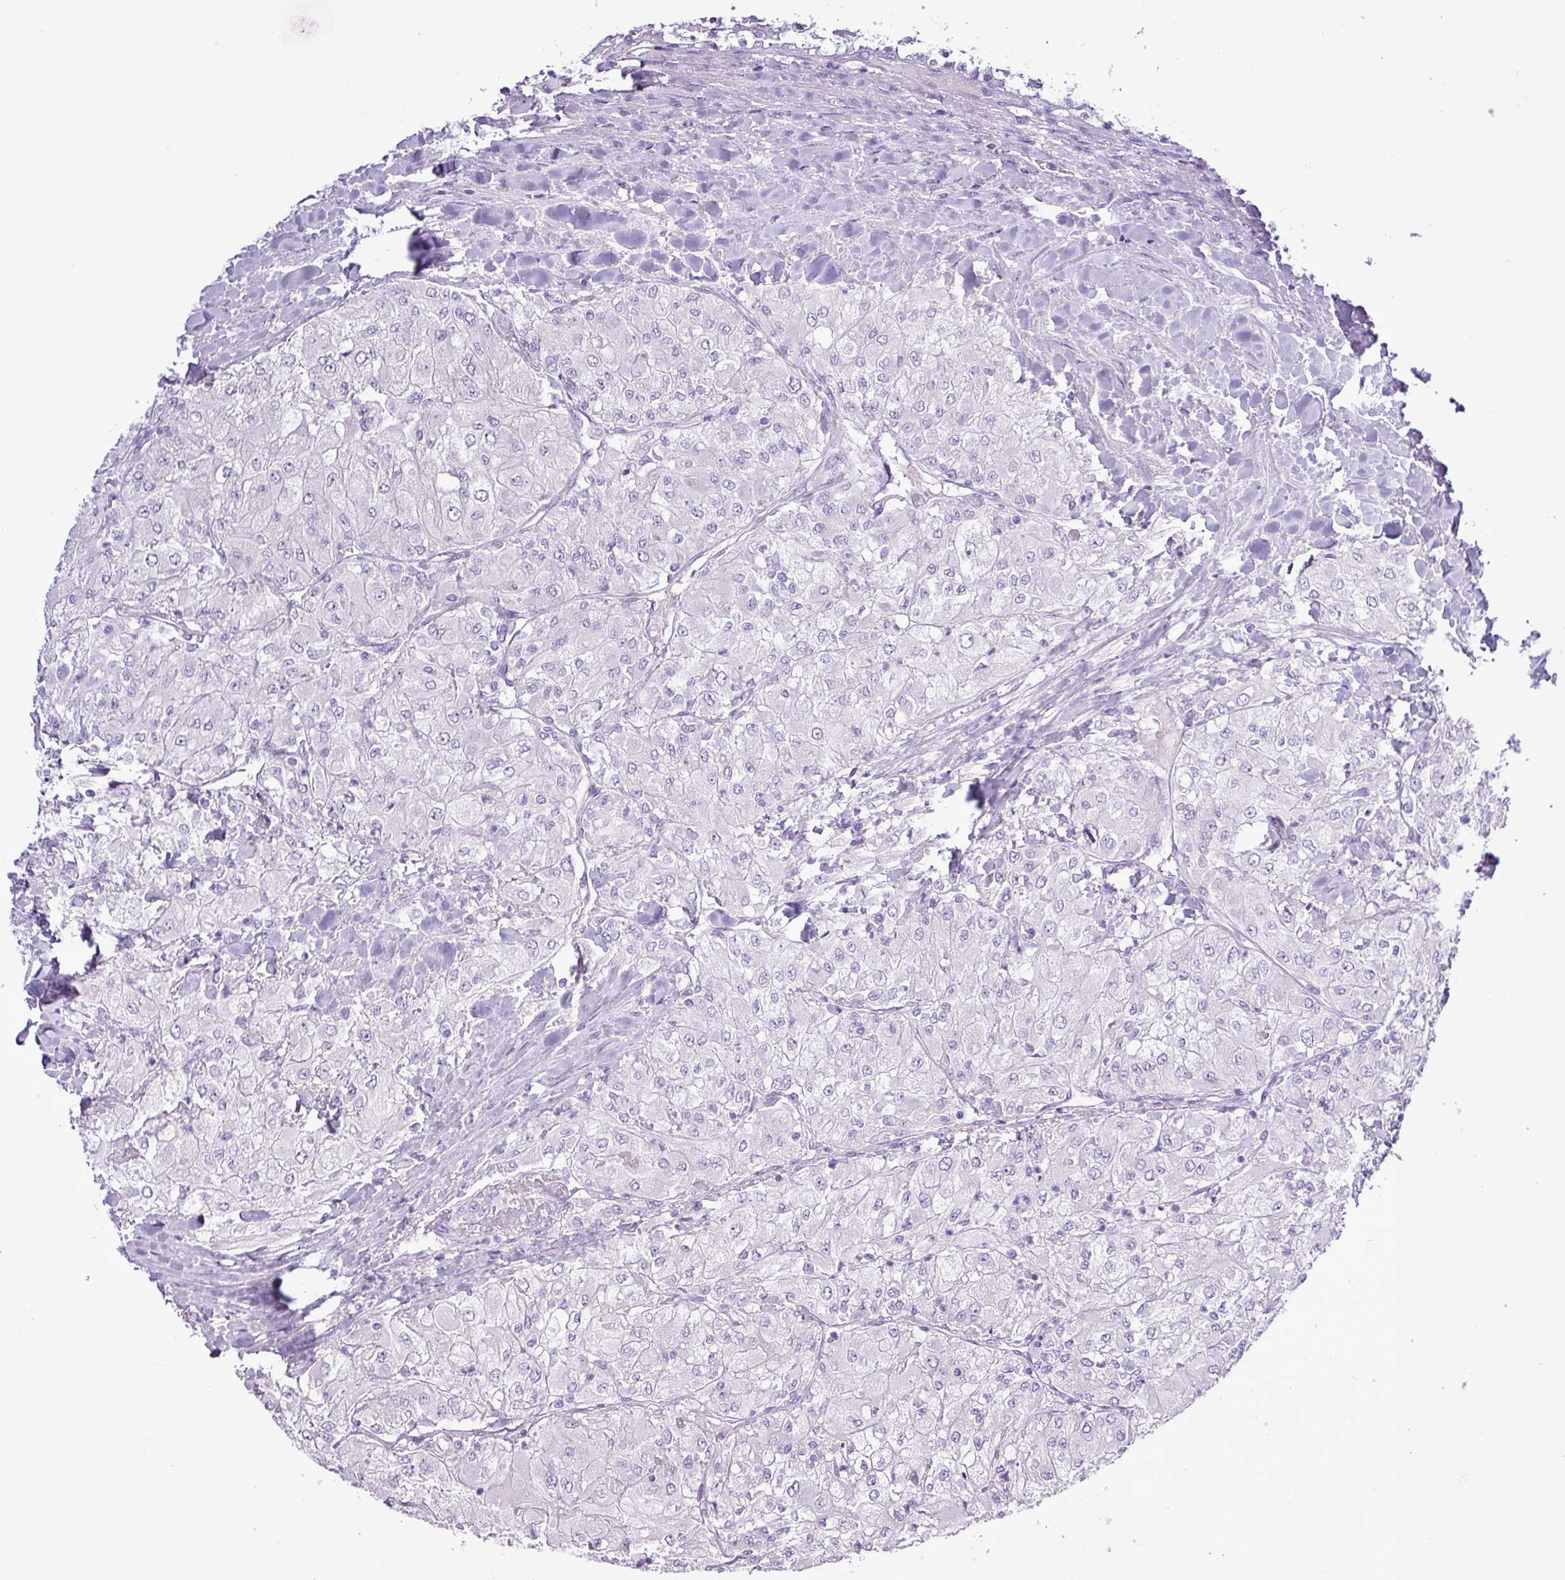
{"staining": {"intensity": "negative", "quantity": "none", "location": "none"}, "tissue": "renal cancer", "cell_type": "Tumor cells", "image_type": "cancer", "snomed": [{"axis": "morphology", "description": "Adenocarcinoma, NOS"}, {"axis": "topography", "description": "Kidney"}], "caption": "Tumor cells show no significant protein staining in adenocarcinoma (renal).", "gene": "ALDH3A1", "patient": {"sex": "male", "age": 80}}